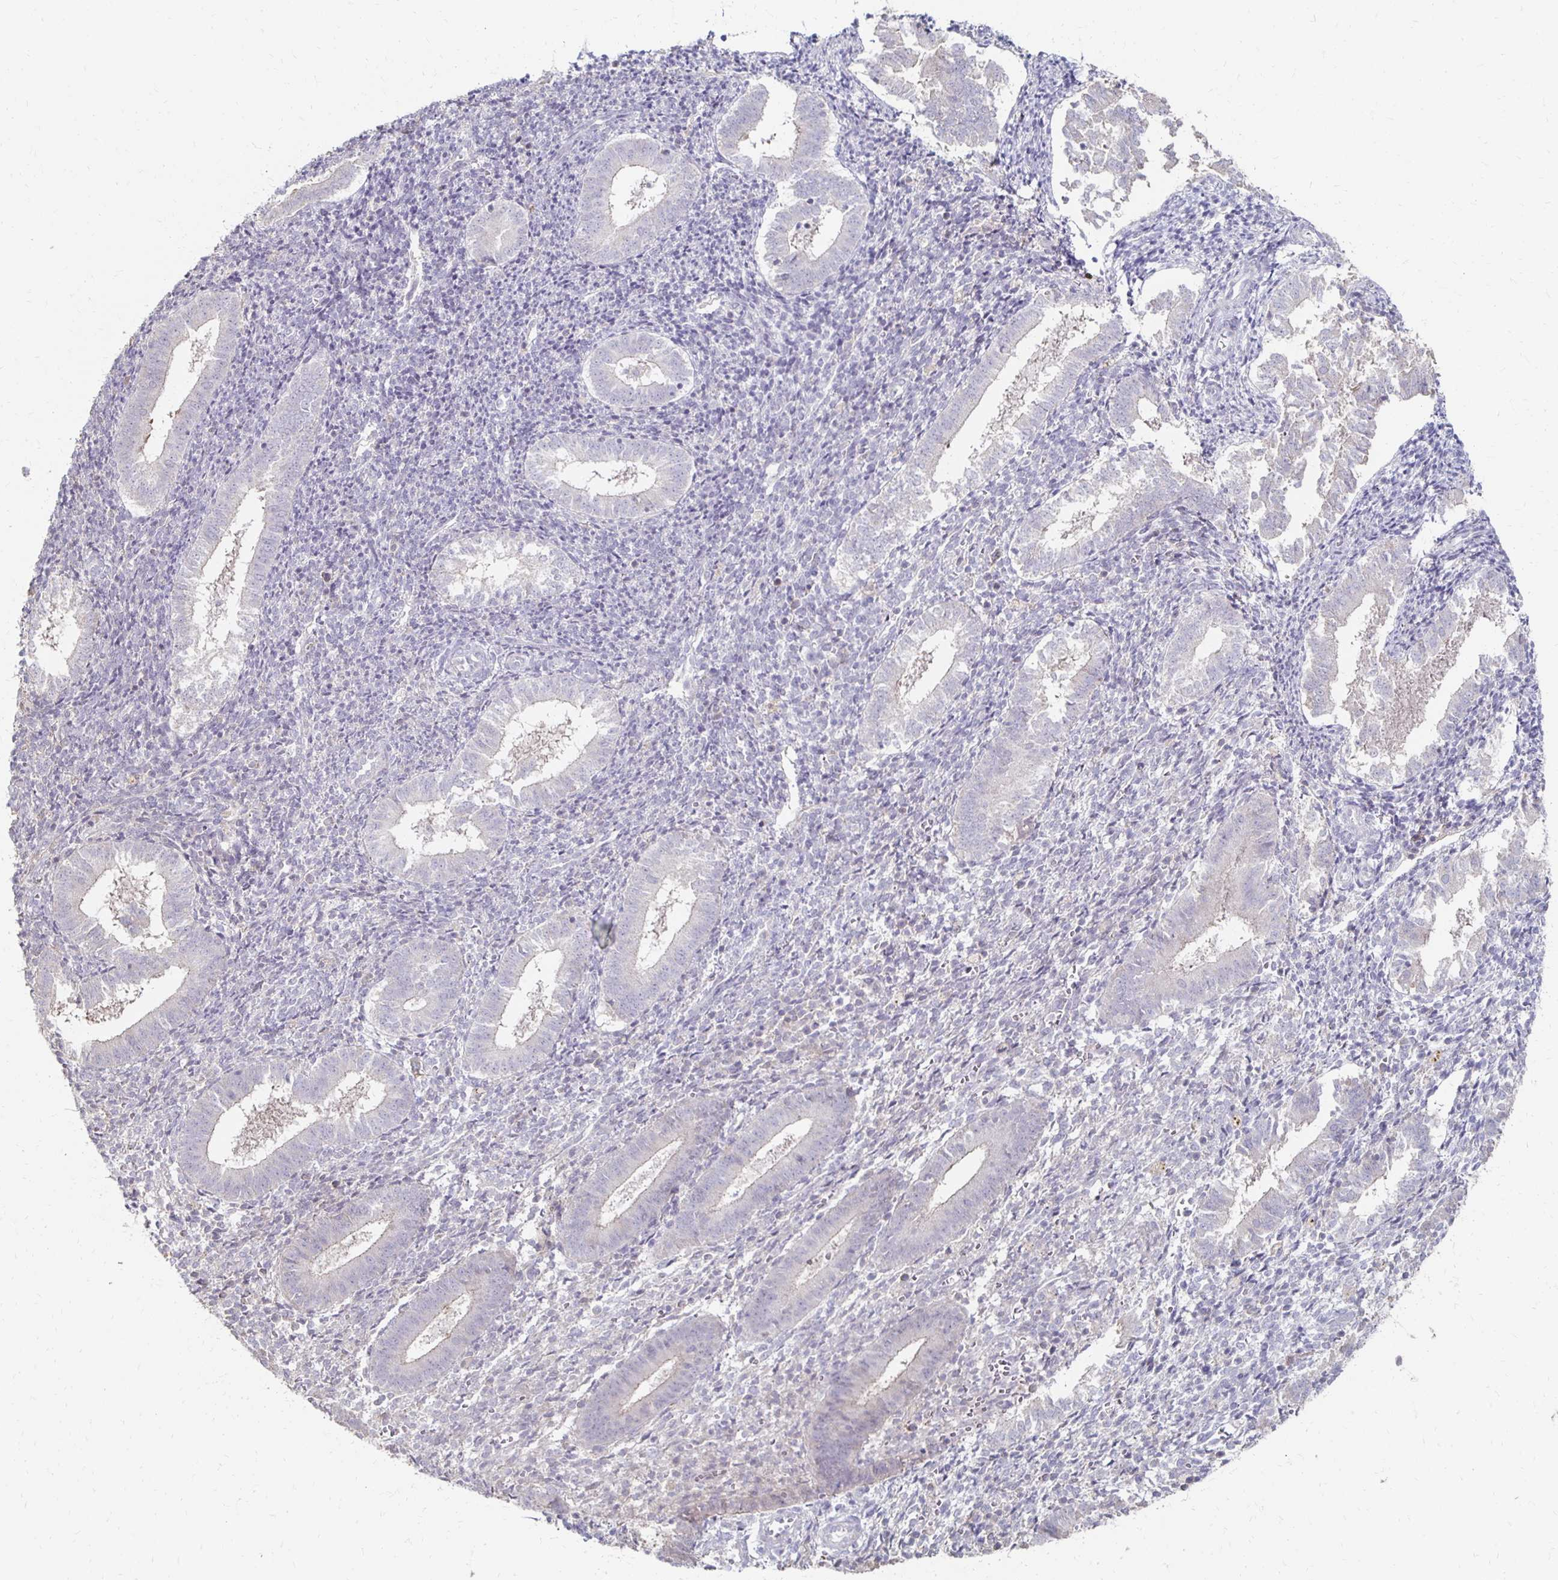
{"staining": {"intensity": "negative", "quantity": "none", "location": "none"}, "tissue": "endometrium", "cell_type": "Cells in endometrial stroma", "image_type": "normal", "snomed": [{"axis": "morphology", "description": "Normal tissue, NOS"}, {"axis": "topography", "description": "Endometrium"}], "caption": "This is a micrograph of immunohistochemistry staining of unremarkable endometrium, which shows no staining in cells in endometrial stroma.", "gene": "ZNF727", "patient": {"sex": "female", "age": 25}}